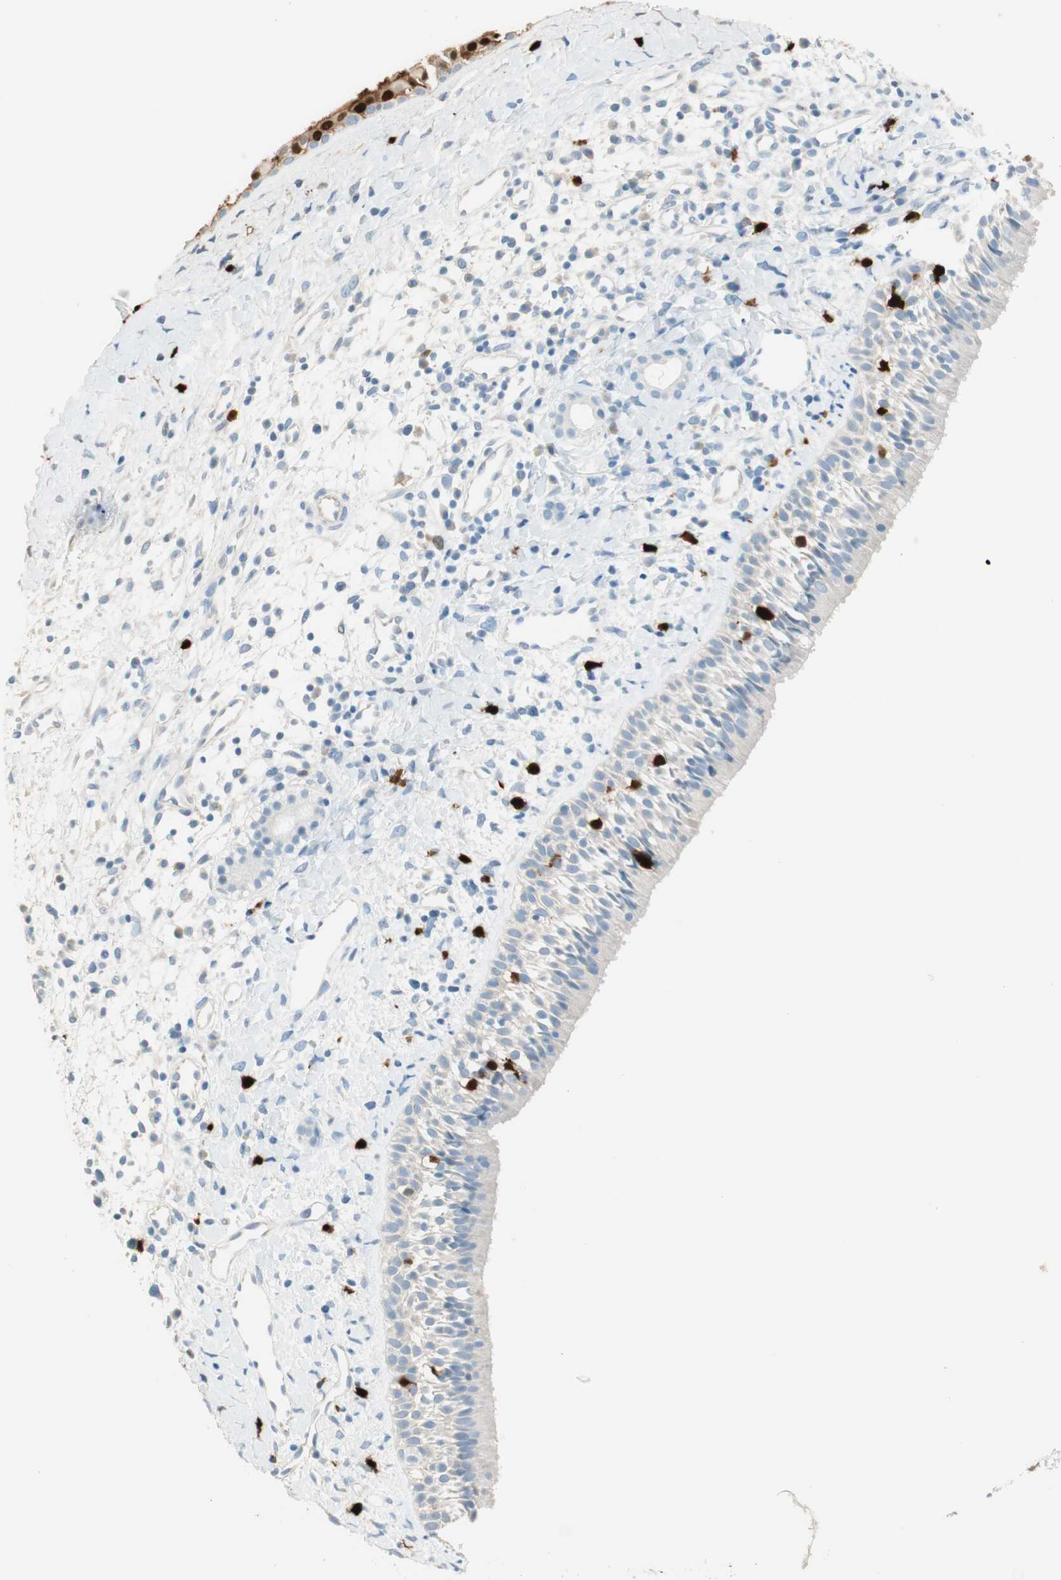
{"staining": {"intensity": "negative", "quantity": "none", "location": "none"}, "tissue": "nasopharynx", "cell_type": "Respiratory epithelial cells", "image_type": "normal", "snomed": [{"axis": "morphology", "description": "Normal tissue, NOS"}, {"axis": "topography", "description": "Nasopharynx"}], "caption": "The photomicrograph displays no staining of respiratory epithelial cells in normal nasopharynx.", "gene": "HPGD", "patient": {"sex": "male", "age": 22}}